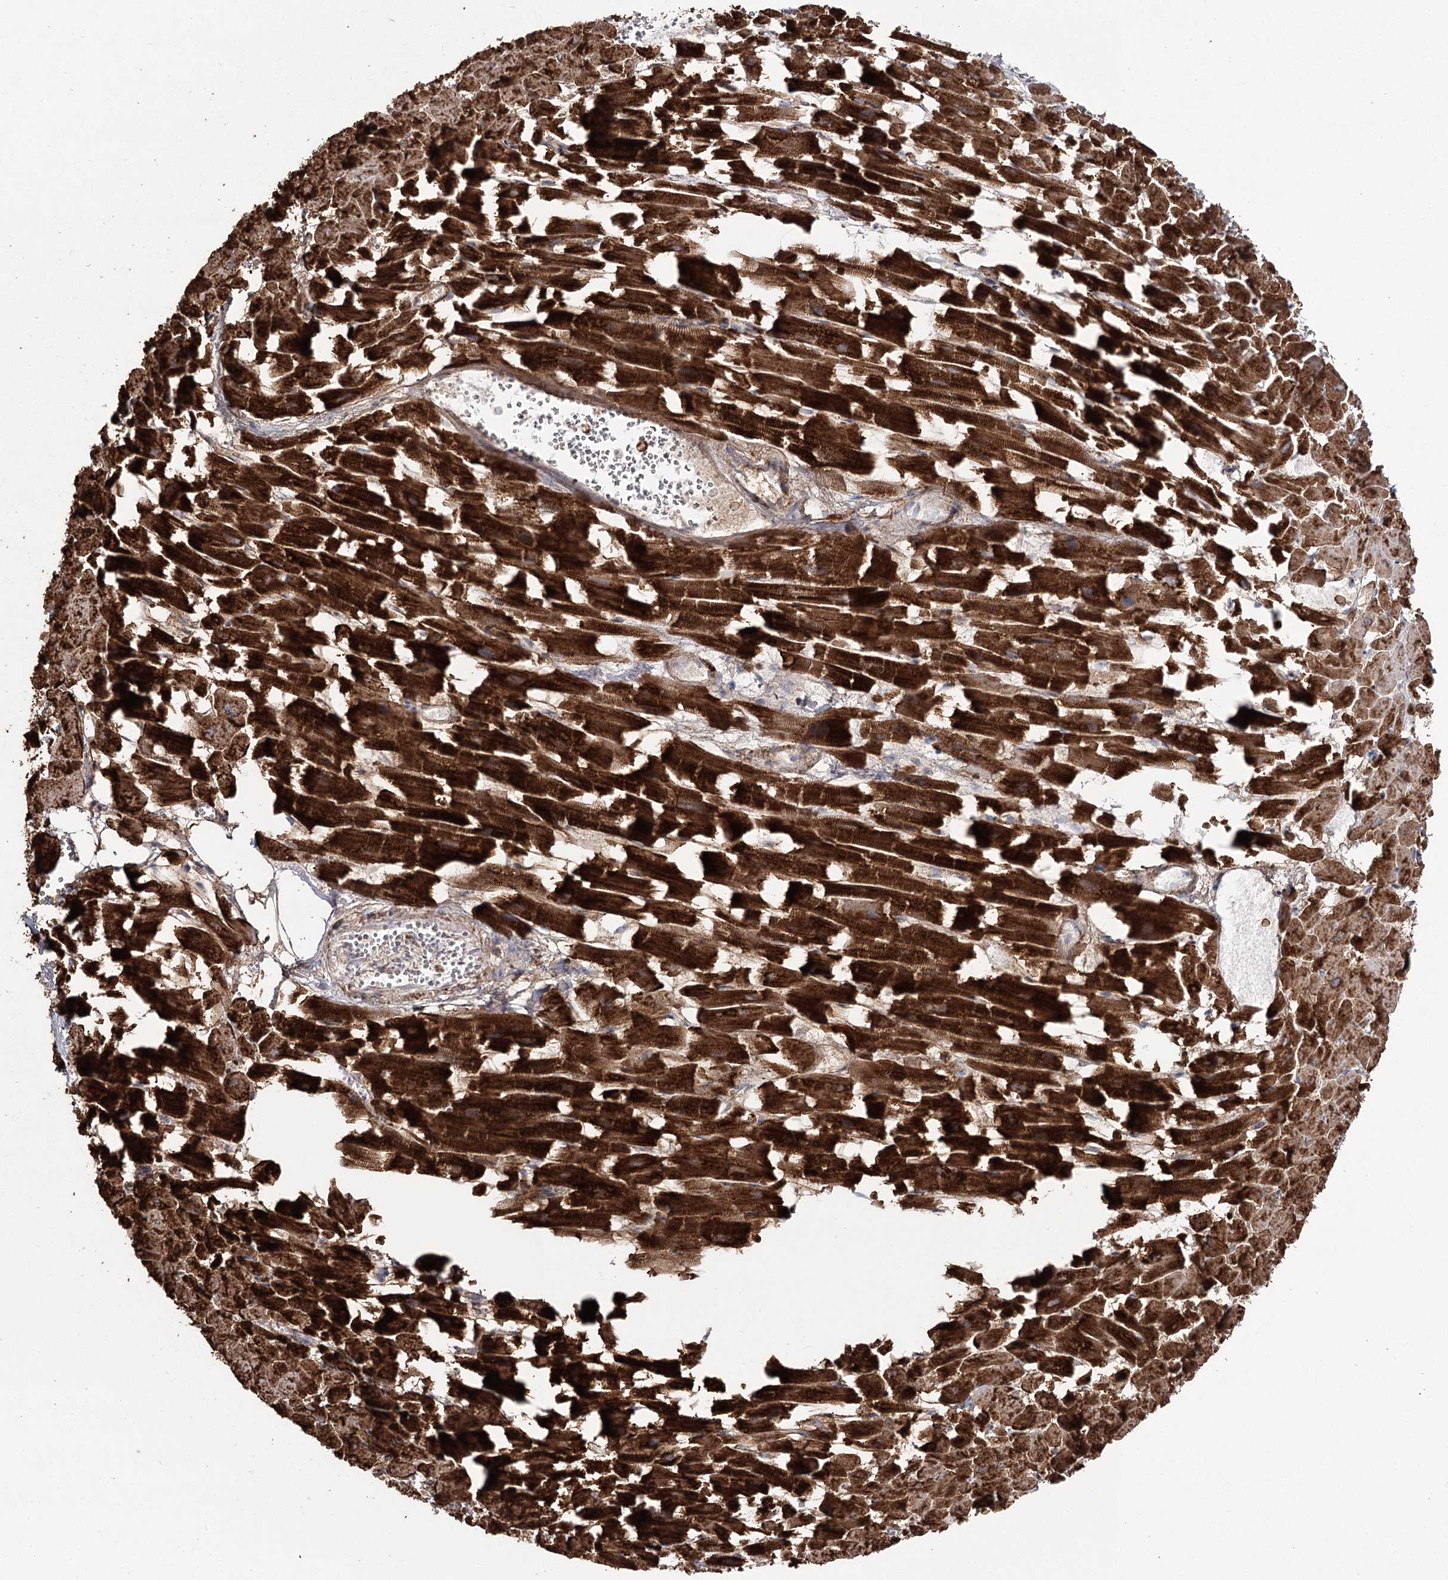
{"staining": {"intensity": "strong", "quantity": ">75%", "location": "cytoplasmic/membranous"}, "tissue": "heart muscle", "cell_type": "Cardiomyocytes", "image_type": "normal", "snomed": [{"axis": "morphology", "description": "Normal tissue, NOS"}, {"axis": "topography", "description": "Heart"}], "caption": "This image shows benign heart muscle stained with IHC to label a protein in brown. The cytoplasmic/membranous of cardiomyocytes show strong positivity for the protein. Nuclei are counter-stained blue.", "gene": "PDHX", "patient": {"sex": "female", "age": 64}}